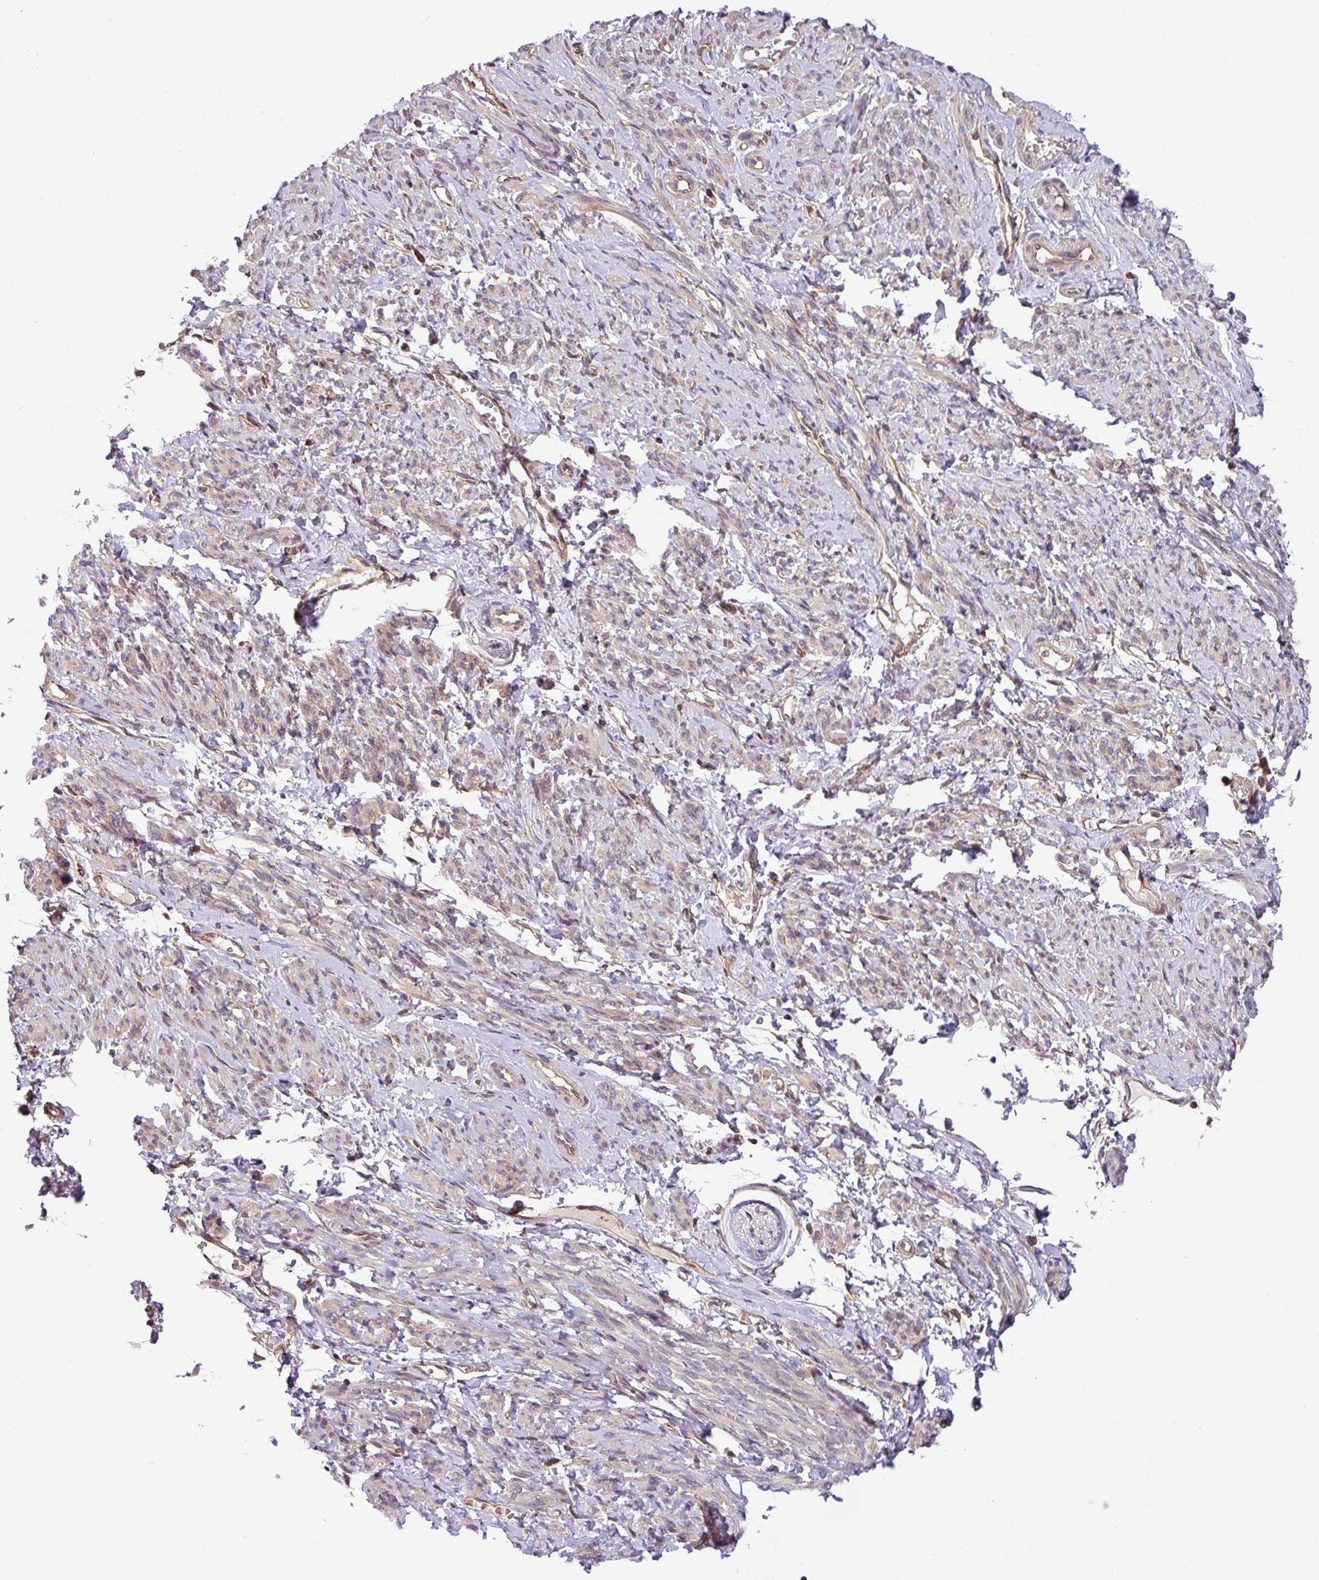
{"staining": {"intensity": "weak", "quantity": "25%-75%", "location": "cytoplasmic/membranous,nuclear"}, "tissue": "smooth muscle", "cell_type": "Smooth muscle cells", "image_type": "normal", "snomed": [{"axis": "morphology", "description": "Normal tissue, NOS"}, {"axis": "topography", "description": "Smooth muscle"}], "caption": "This micrograph shows immunohistochemistry (IHC) staining of unremarkable human smooth muscle, with low weak cytoplasmic/membranous,nuclear positivity in about 25%-75% of smooth muscle cells.", "gene": "SHB", "patient": {"sex": "female", "age": 65}}